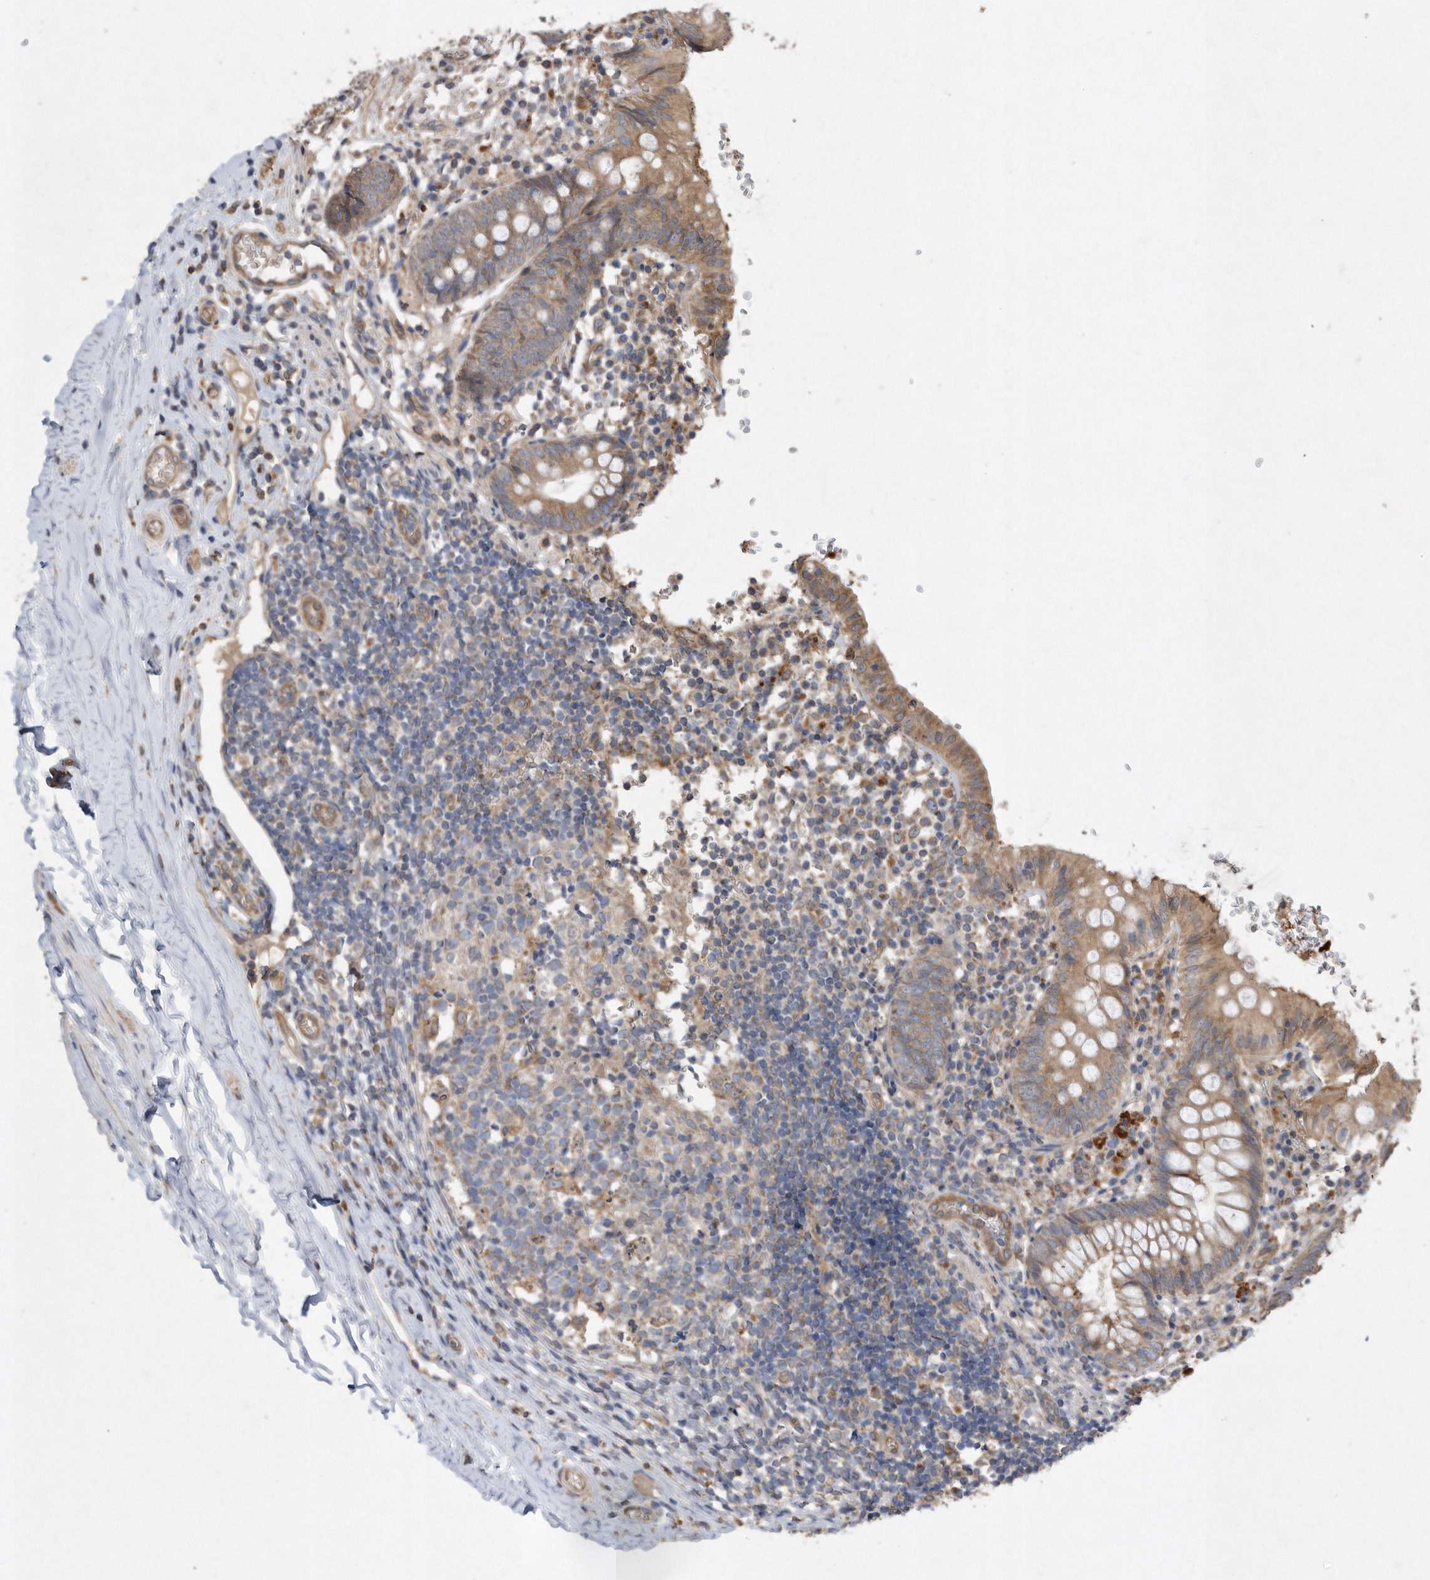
{"staining": {"intensity": "moderate", "quantity": ">75%", "location": "cytoplasmic/membranous"}, "tissue": "appendix", "cell_type": "Glandular cells", "image_type": "normal", "snomed": [{"axis": "morphology", "description": "Normal tissue, NOS"}, {"axis": "topography", "description": "Appendix"}], "caption": "Brown immunohistochemical staining in unremarkable human appendix displays moderate cytoplasmic/membranous staining in approximately >75% of glandular cells.", "gene": "PON2", "patient": {"sex": "male", "age": 8}}